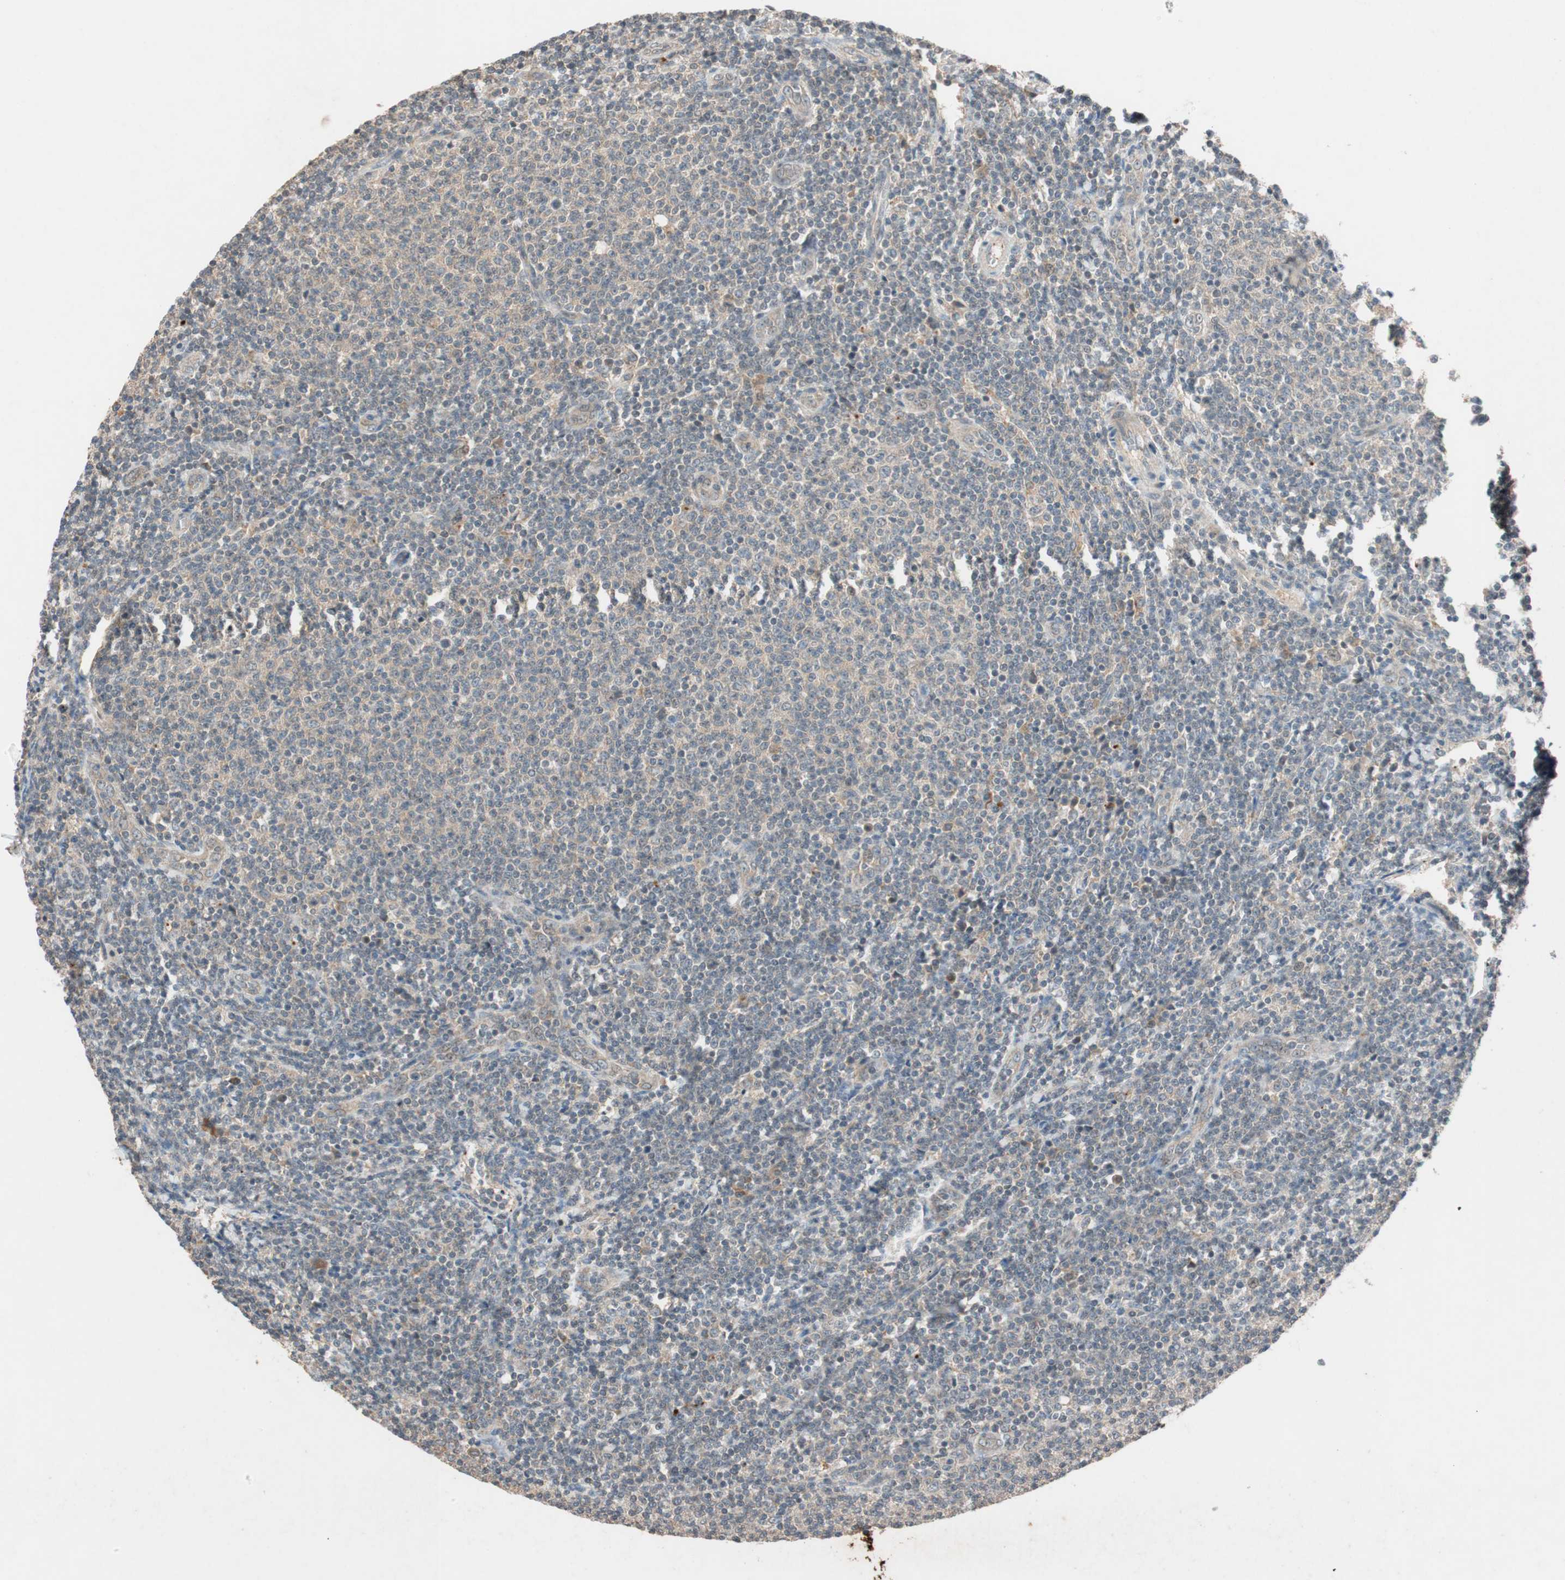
{"staining": {"intensity": "weak", "quantity": "25%-75%", "location": "cytoplasmic/membranous"}, "tissue": "lymphoma", "cell_type": "Tumor cells", "image_type": "cancer", "snomed": [{"axis": "morphology", "description": "Malignant lymphoma, non-Hodgkin's type, Low grade"}, {"axis": "topography", "description": "Lymph node"}], "caption": "The micrograph shows a brown stain indicating the presence of a protein in the cytoplasmic/membranous of tumor cells in low-grade malignant lymphoma, non-Hodgkin's type. (Brightfield microscopy of DAB IHC at high magnification).", "gene": "GLB1", "patient": {"sex": "male", "age": 66}}